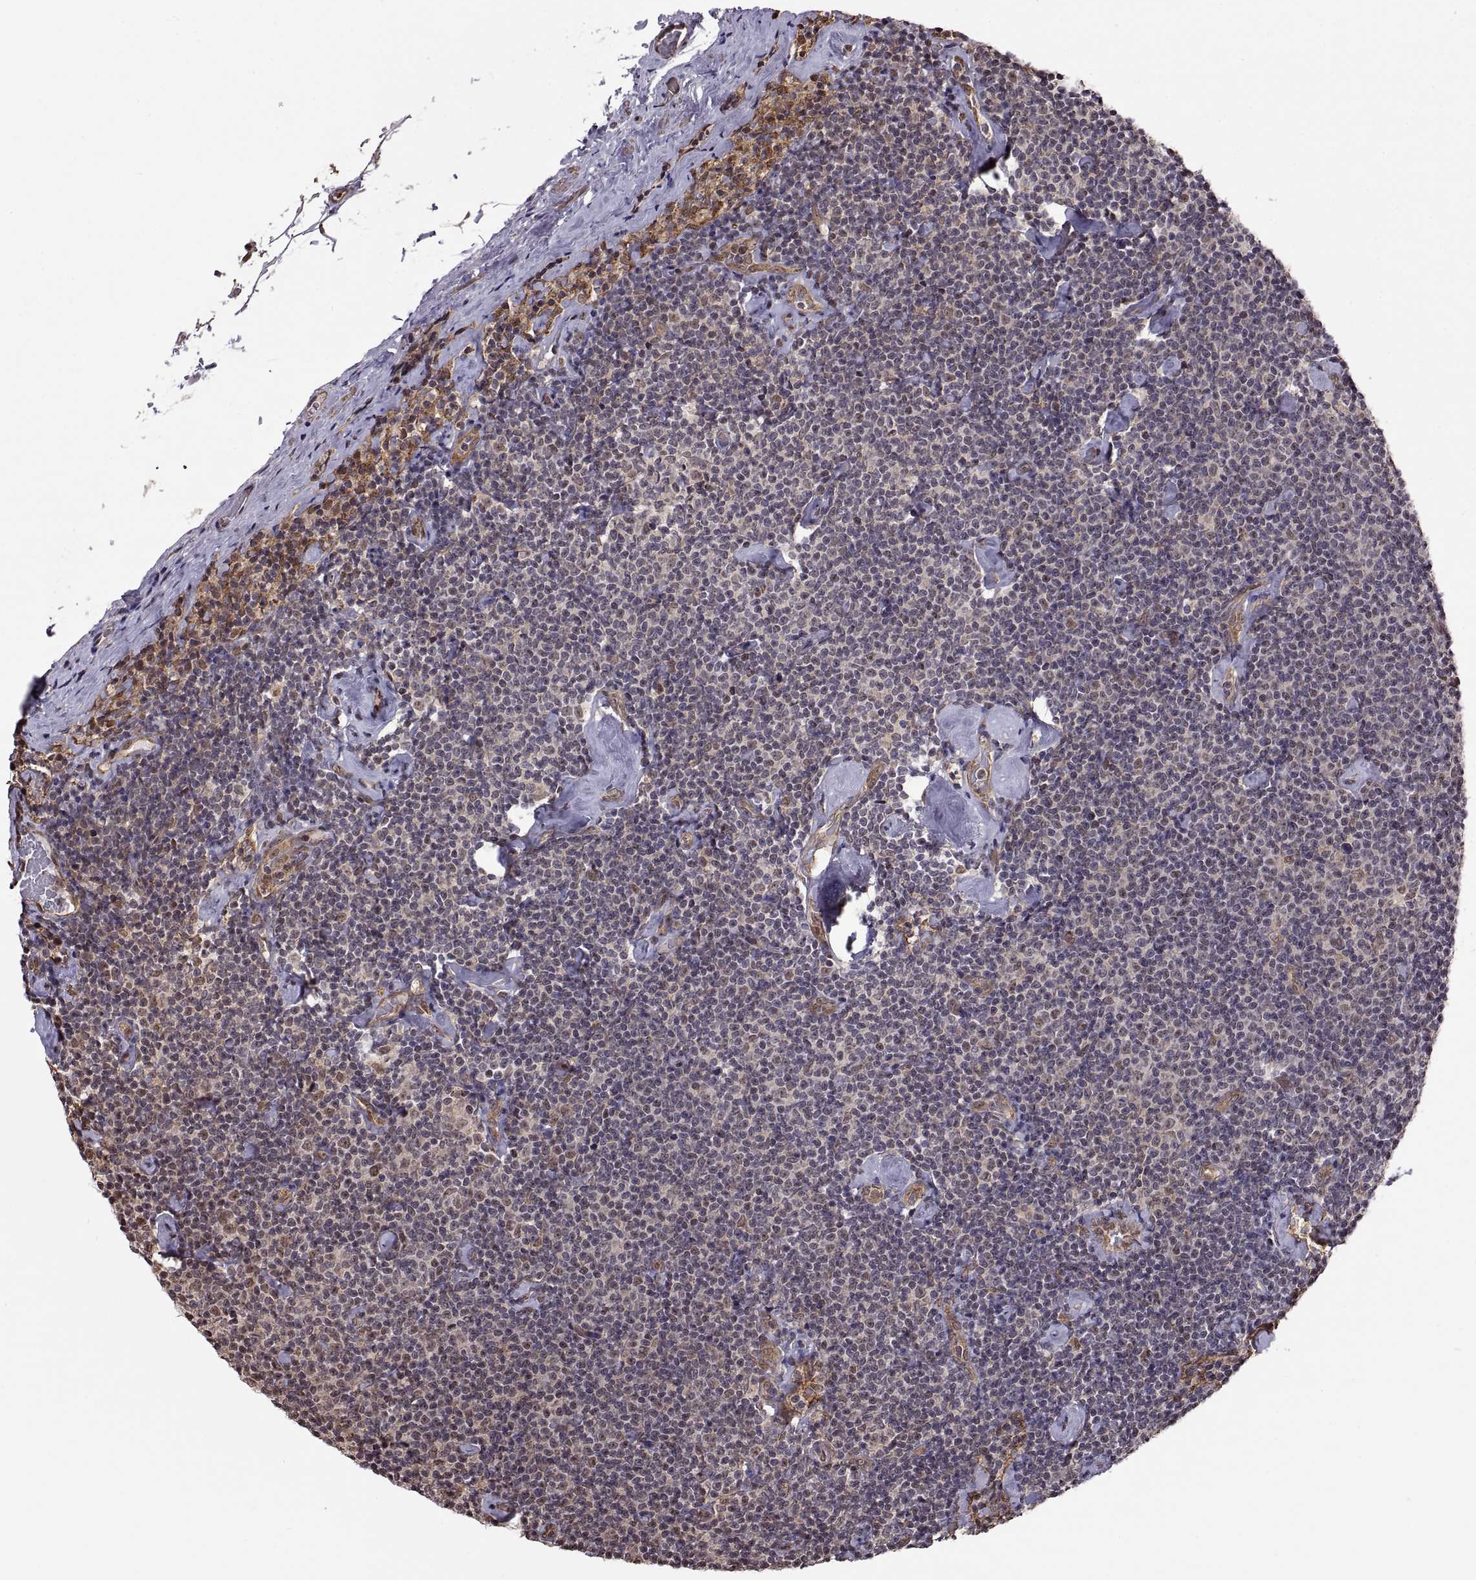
{"staining": {"intensity": "negative", "quantity": "none", "location": "none"}, "tissue": "lymphoma", "cell_type": "Tumor cells", "image_type": "cancer", "snomed": [{"axis": "morphology", "description": "Malignant lymphoma, non-Hodgkin's type, Low grade"}, {"axis": "topography", "description": "Lymph node"}], "caption": "Image shows no significant protein positivity in tumor cells of low-grade malignant lymphoma, non-Hodgkin's type.", "gene": "ARRB1", "patient": {"sex": "male", "age": 81}}